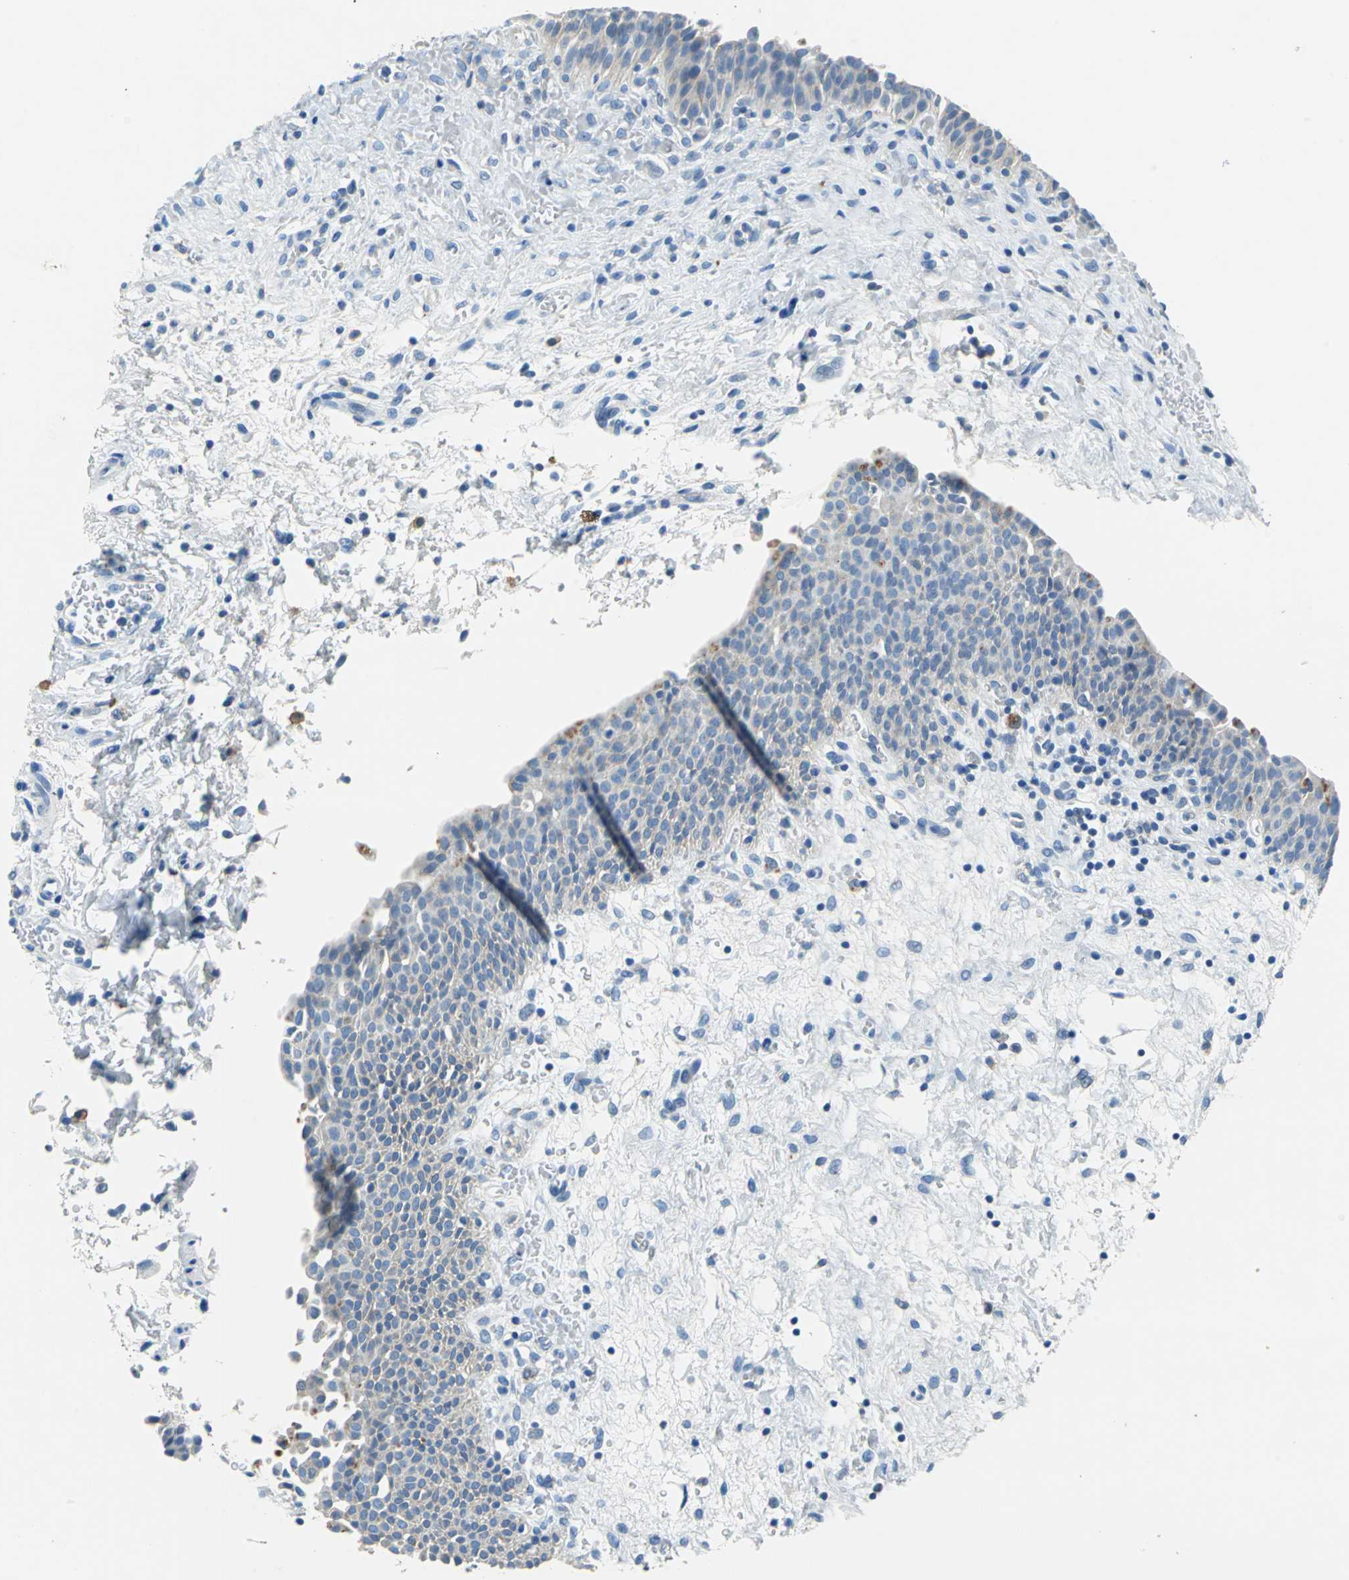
{"staining": {"intensity": "weak", "quantity": "<25%", "location": "cytoplasmic/membranous"}, "tissue": "urinary bladder", "cell_type": "Urothelial cells", "image_type": "normal", "snomed": [{"axis": "morphology", "description": "Normal tissue, NOS"}, {"axis": "morphology", "description": "Dysplasia, NOS"}, {"axis": "topography", "description": "Urinary bladder"}], "caption": "DAB (3,3'-diaminobenzidine) immunohistochemical staining of unremarkable human urinary bladder reveals no significant staining in urothelial cells. Brightfield microscopy of IHC stained with DAB (3,3'-diaminobenzidine) (brown) and hematoxylin (blue), captured at high magnification.", "gene": "TEX264", "patient": {"sex": "male", "age": 35}}